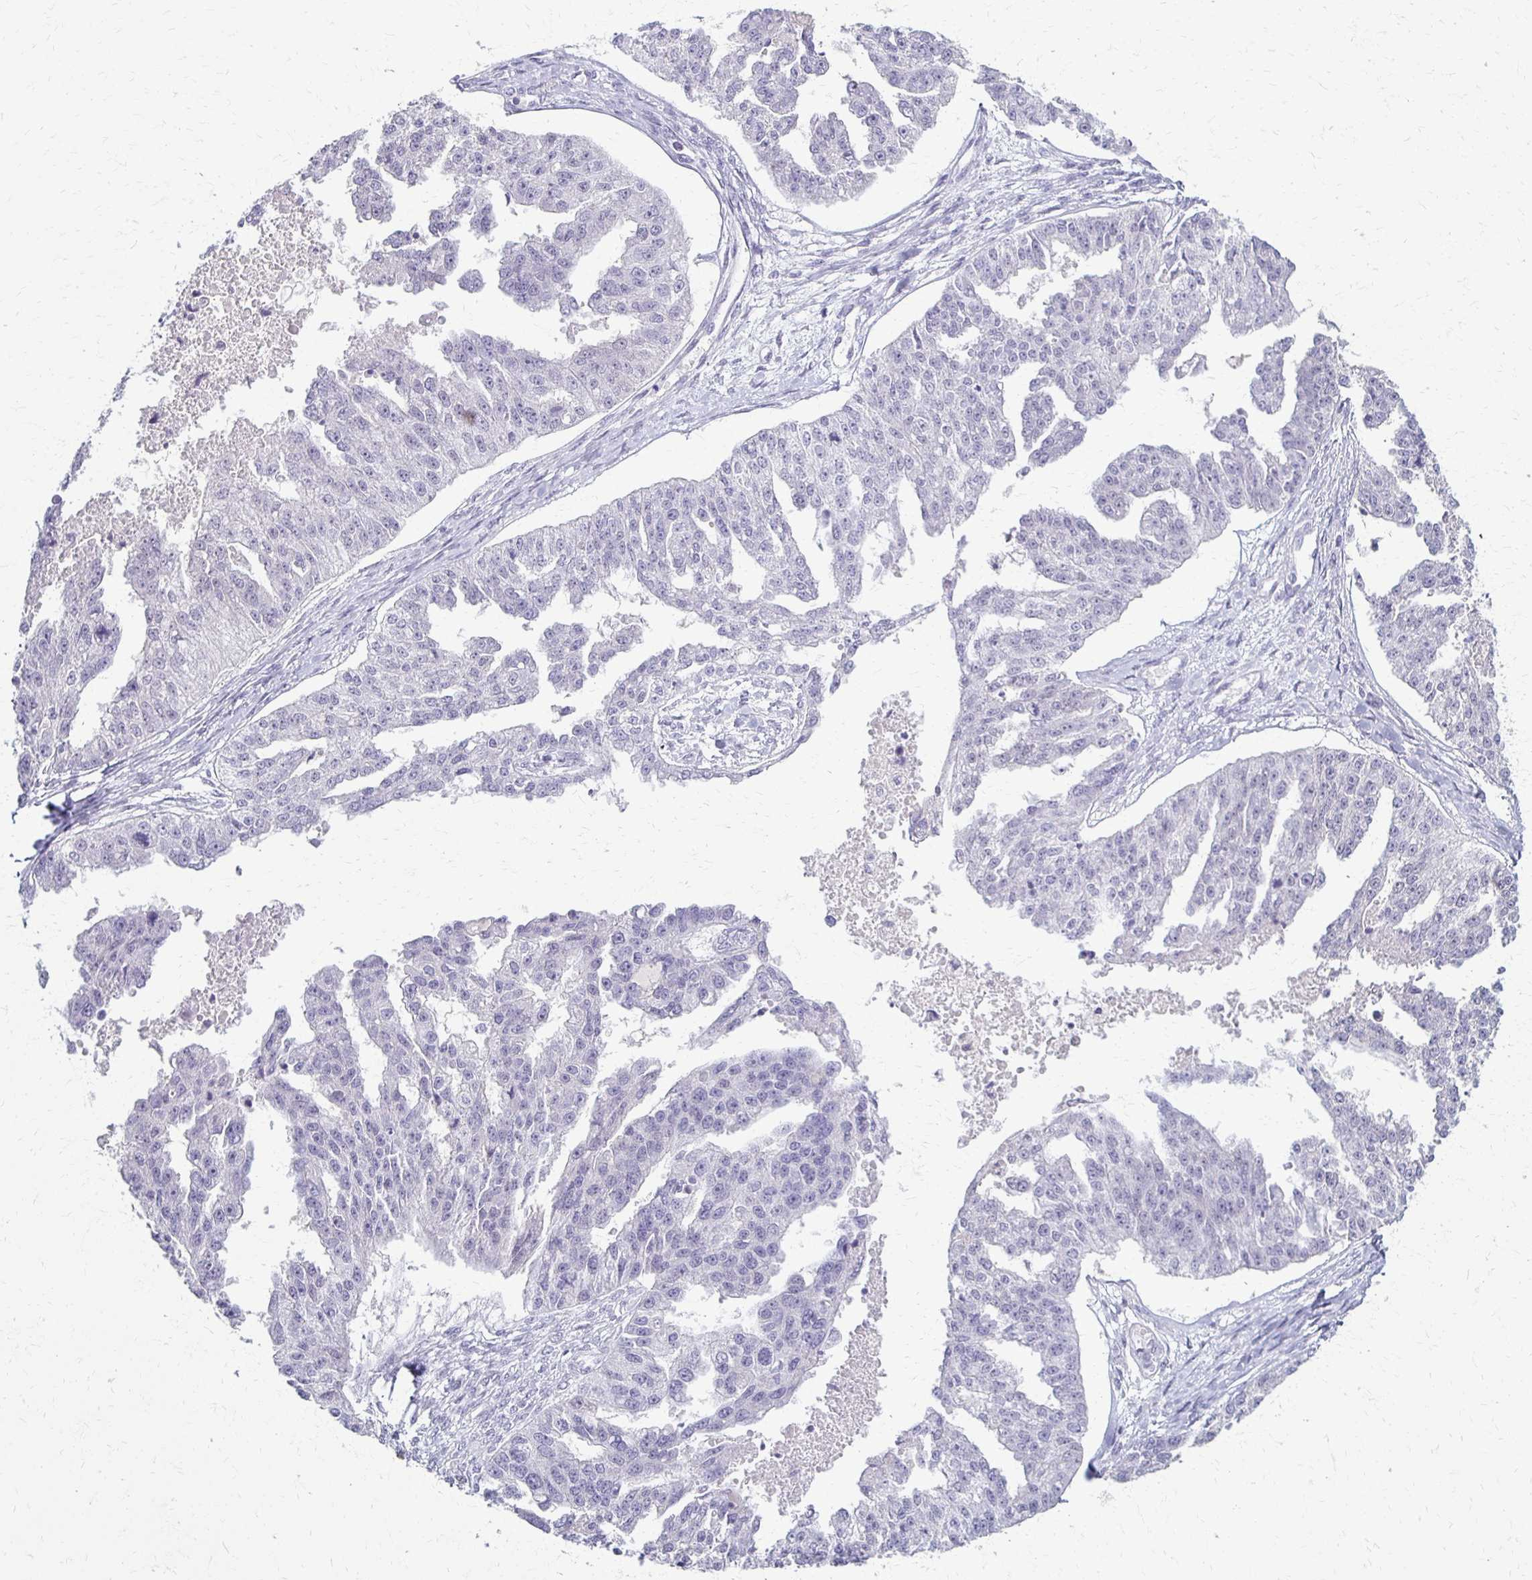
{"staining": {"intensity": "negative", "quantity": "none", "location": "none"}, "tissue": "ovarian cancer", "cell_type": "Tumor cells", "image_type": "cancer", "snomed": [{"axis": "morphology", "description": "Cystadenocarcinoma, serous, NOS"}, {"axis": "topography", "description": "Ovary"}], "caption": "IHC micrograph of neoplastic tissue: serous cystadenocarcinoma (ovarian) stained with DAB (3,3'-diaminobenzidine) demonstrates no significant protein staining in tumor cells. Nuclei are stained in blue.", "gene": "FOXO4", "patient": {"sex": "female", "age": 58}}